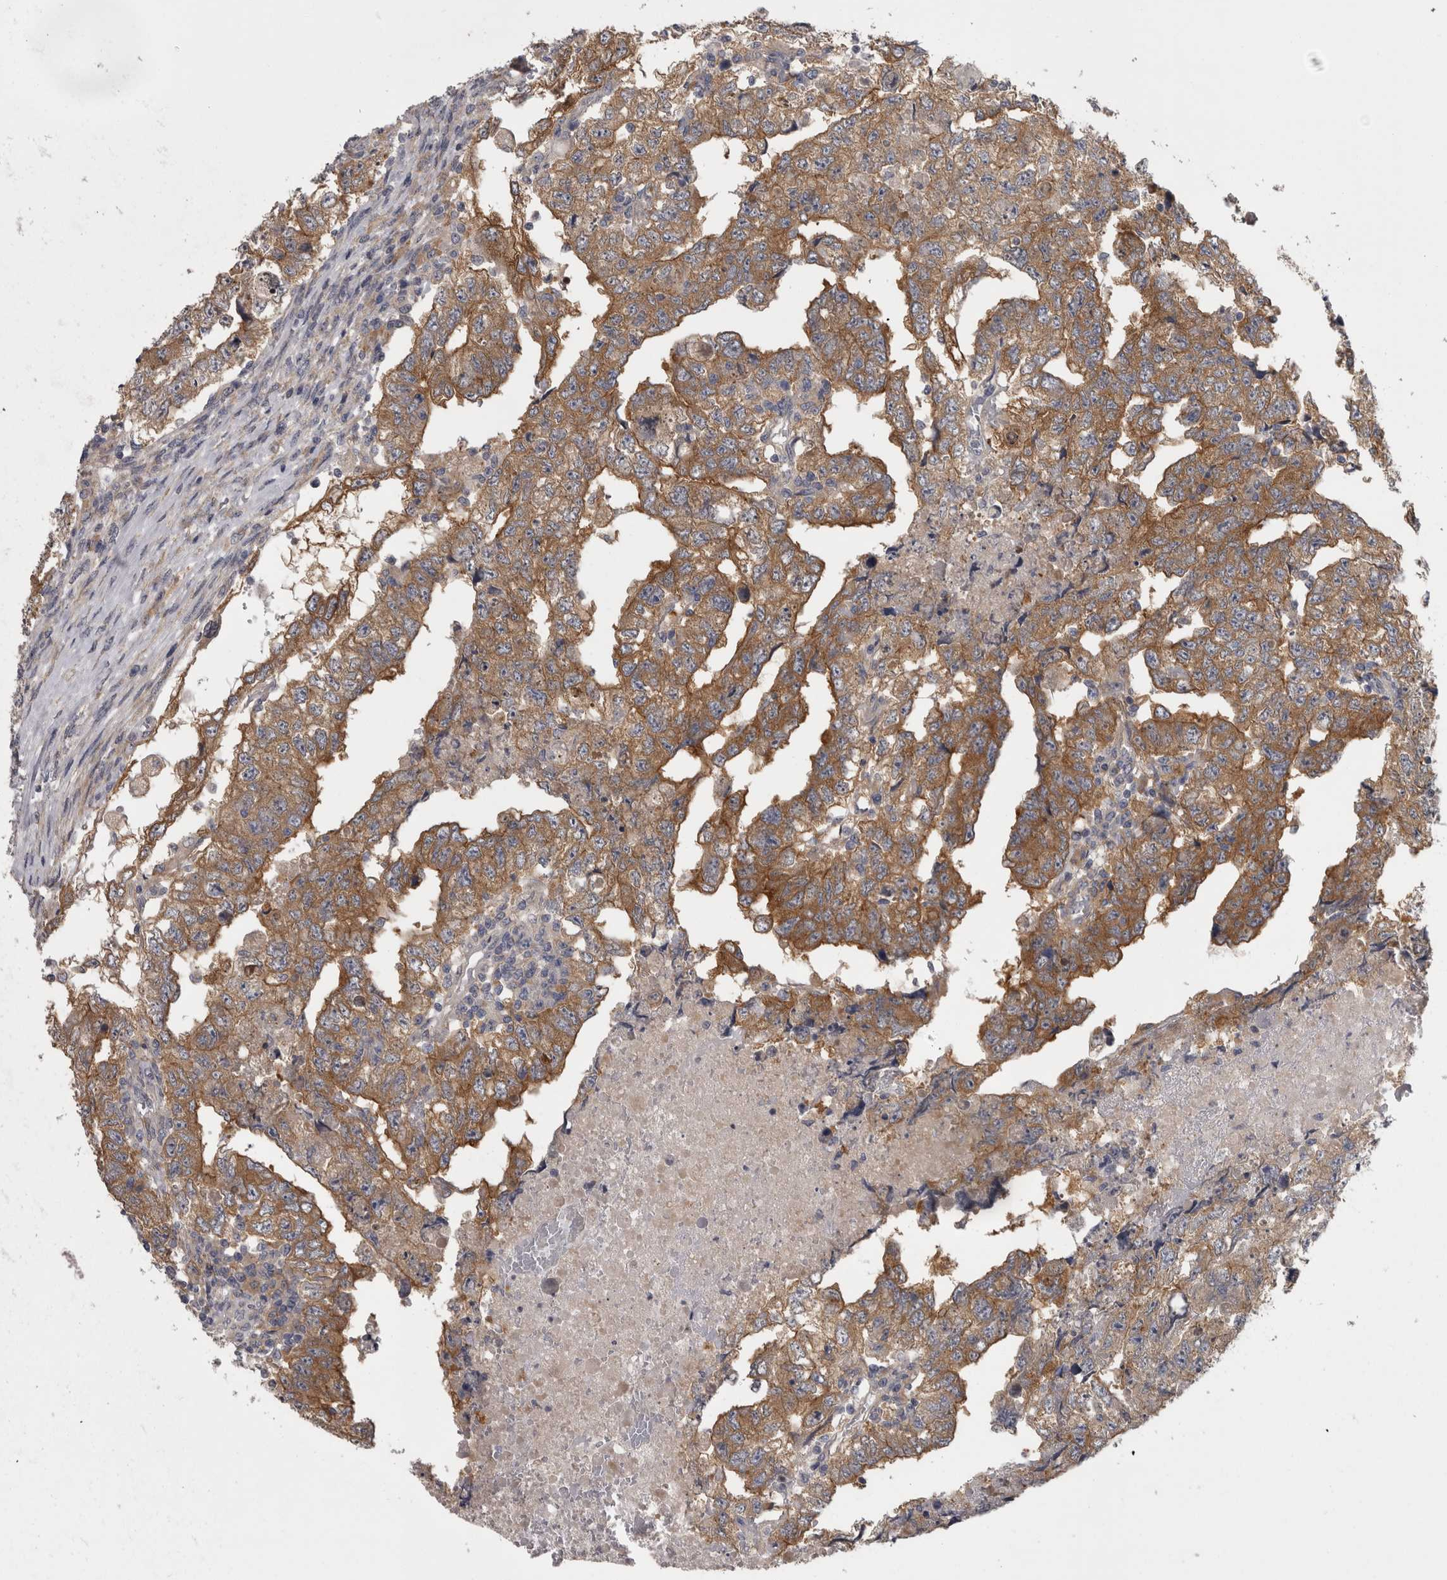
{"staining": {"intensity": "moderate", "quantity": ">75%", "location": "cytoplasmic/membranous"}, "tissue": "testis cancer", "cell_type": "Tumor cells", "image_type": "cancer", "snomed": [{"axis": "morphology", "description": "Carcinoma, Embryonal, NOS"}, {"axis": "topography", "description": "Testis"}], "caption": "Immunohistochemical staining of human embryonal carcinoma (testis) shows medium levels of moderate cytoplasmic/membranous protein expression in about >75% of tumor cells. (Brightfield microscopy of DAB IHC at high magnification).", "gene": "PRKCI", "patient": {"sex": "male", "age": 36}}